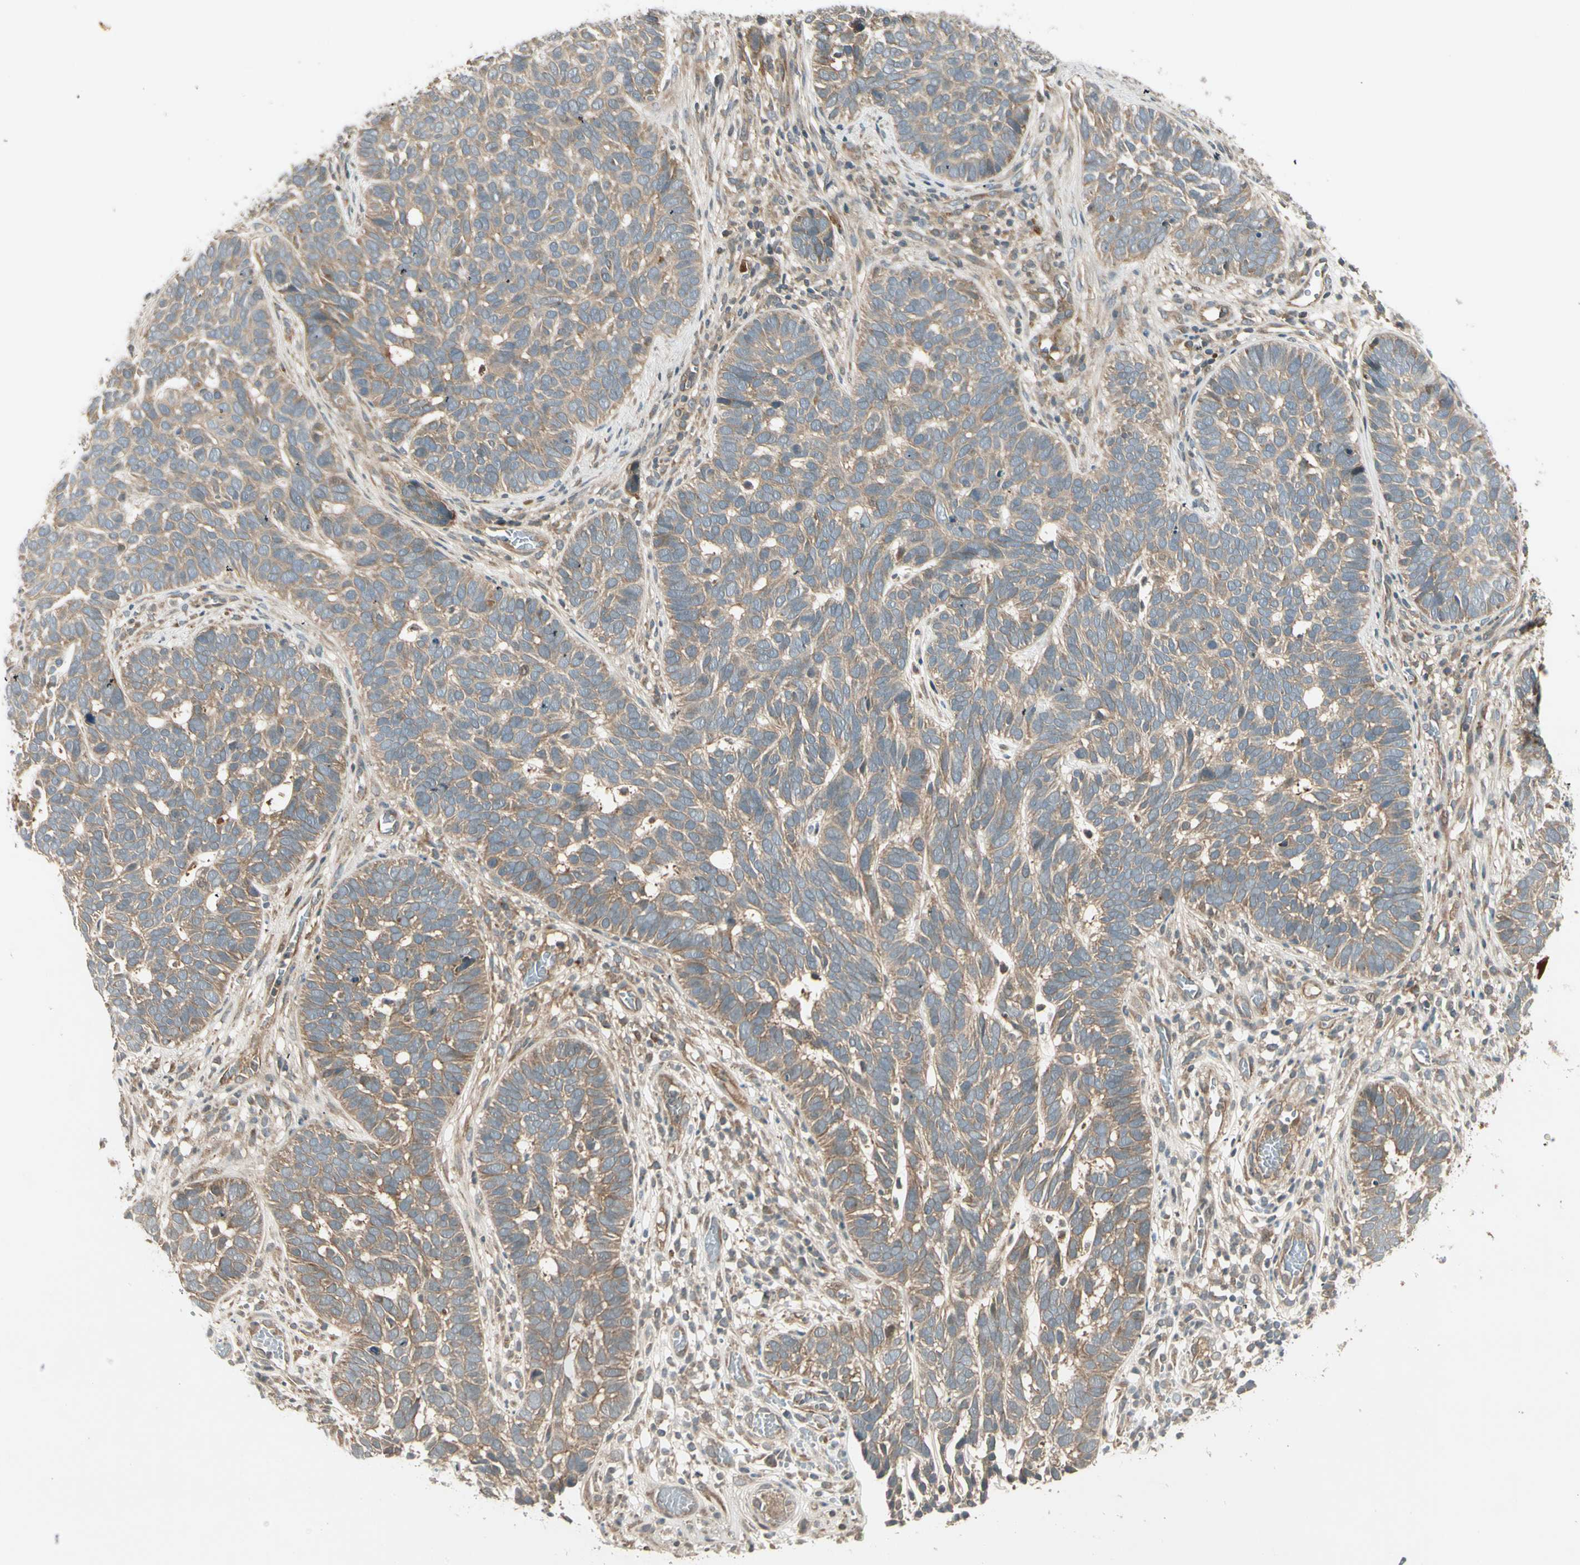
{"staining": {"intensity": "weak", "quantity": ">75%", "location": "cytoplasmic/membranous"}, "tissue": "skin cancer", "cell_type": "Tumor cells", "image_type": "cancer", "snomed": [{"axis": "morphology", "description": "Basal cell carcinoma"}, {"axis": "topography", "description": "Skin"}], "caption": "Skin cancer stained with DAB immunohistochemistry (IHC) displays low levels of weak cytoplasmic/membranous staining in about >75% of tumor cells. (DAB (3,3'-diaminobenzidine) IHC with brightfield microscopy, high magnification).", "gene": "ACVR1C", "patient": {"sex": "male", "age": 87}}